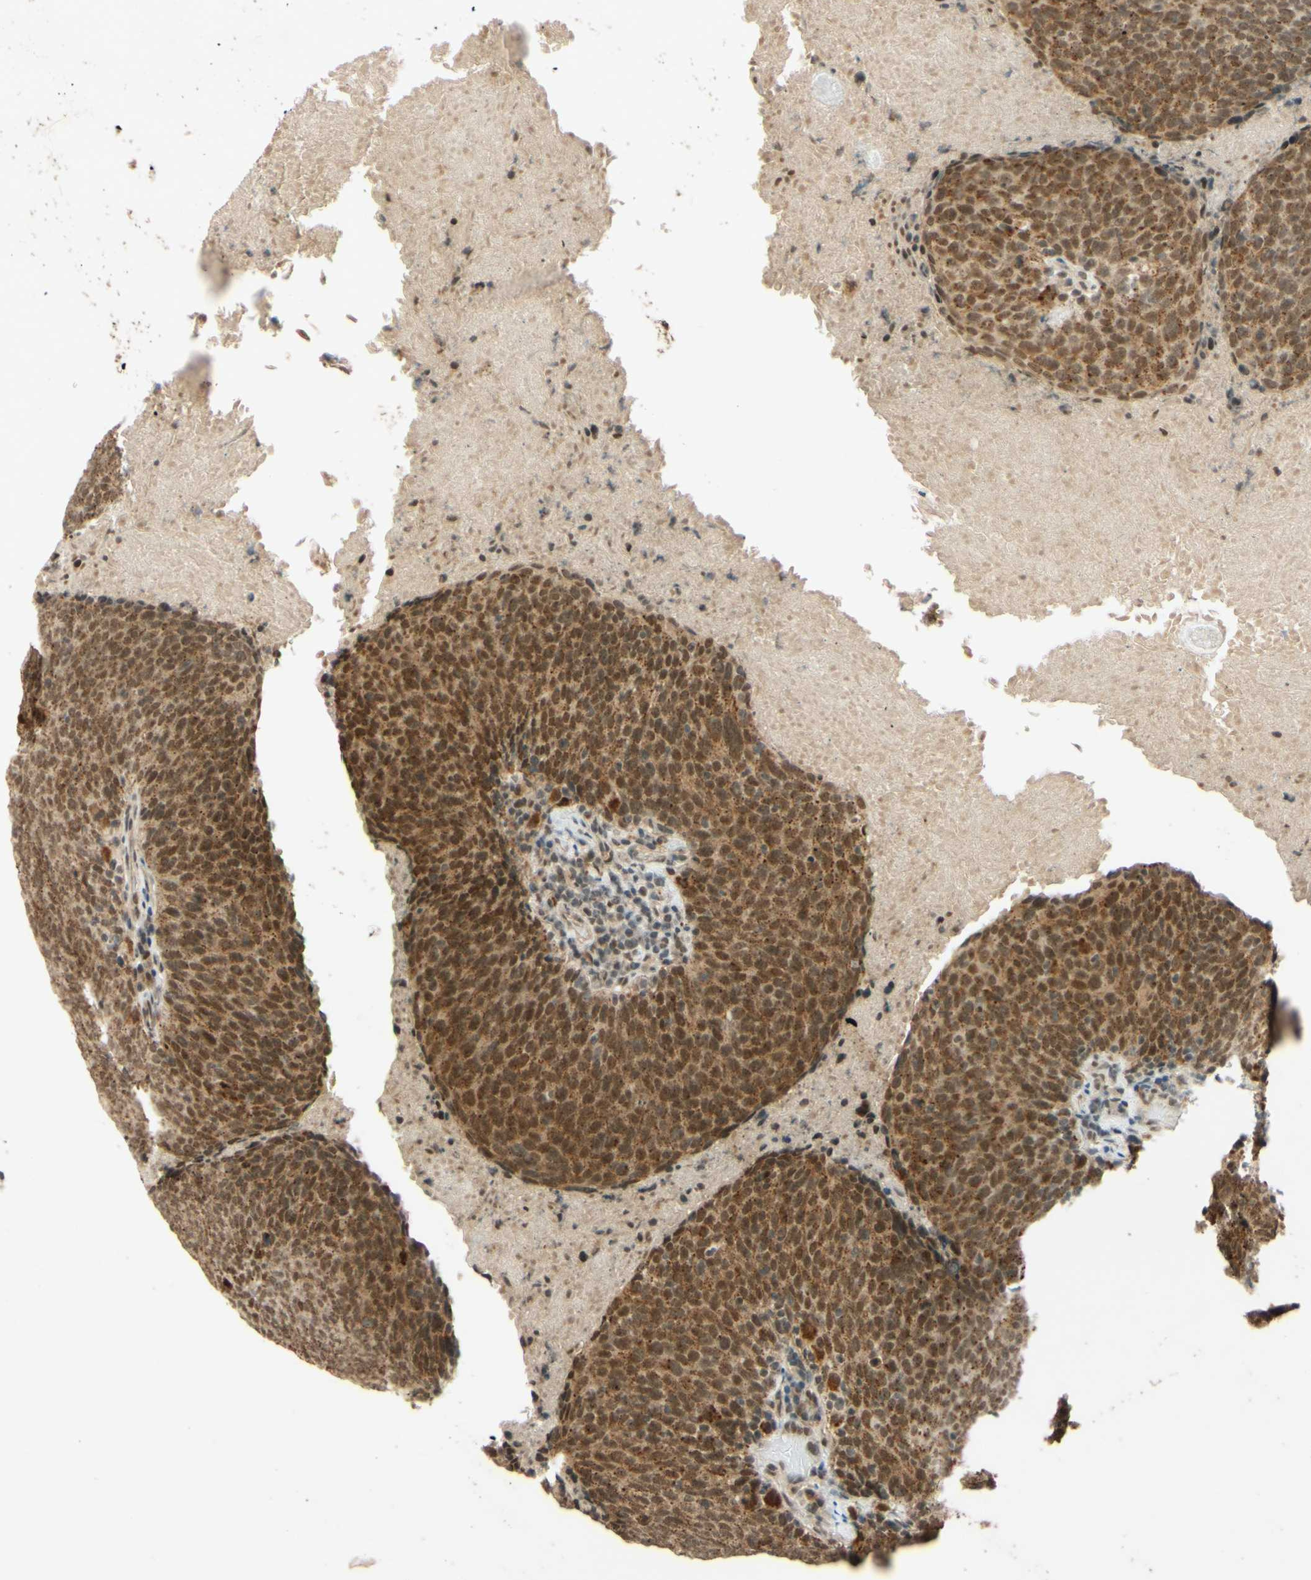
{"staining": {"intensity": "moderate", "quantity": ">75%", "location": "cytoplasmic/membranous,nuclear"}, "tissue": "head and neck cancer", "cell_type": "Tumor cells", "image_type": "cancer", "snomed": [{"axis": "morphology", "description": "Squamous cell carcinoma, NOS"}, {"axis": "morphology", "description": "Squamous cell carcinoma, metastatic, NOS"}, {"axis": "topography", "description": "Lymph node"}, {"axis": "topography", "description": "Head-Neck"}], "caption": "The photomicrograph demonstrates staining of head and neck cancer (squamous cell carcinoma), revealing moderate cytoplasmic/membranous and nuclear protein expression (brown color) within tumor cells.", "gene": "SMARCB1", "patient": {"sex": "male", "age": 62}}